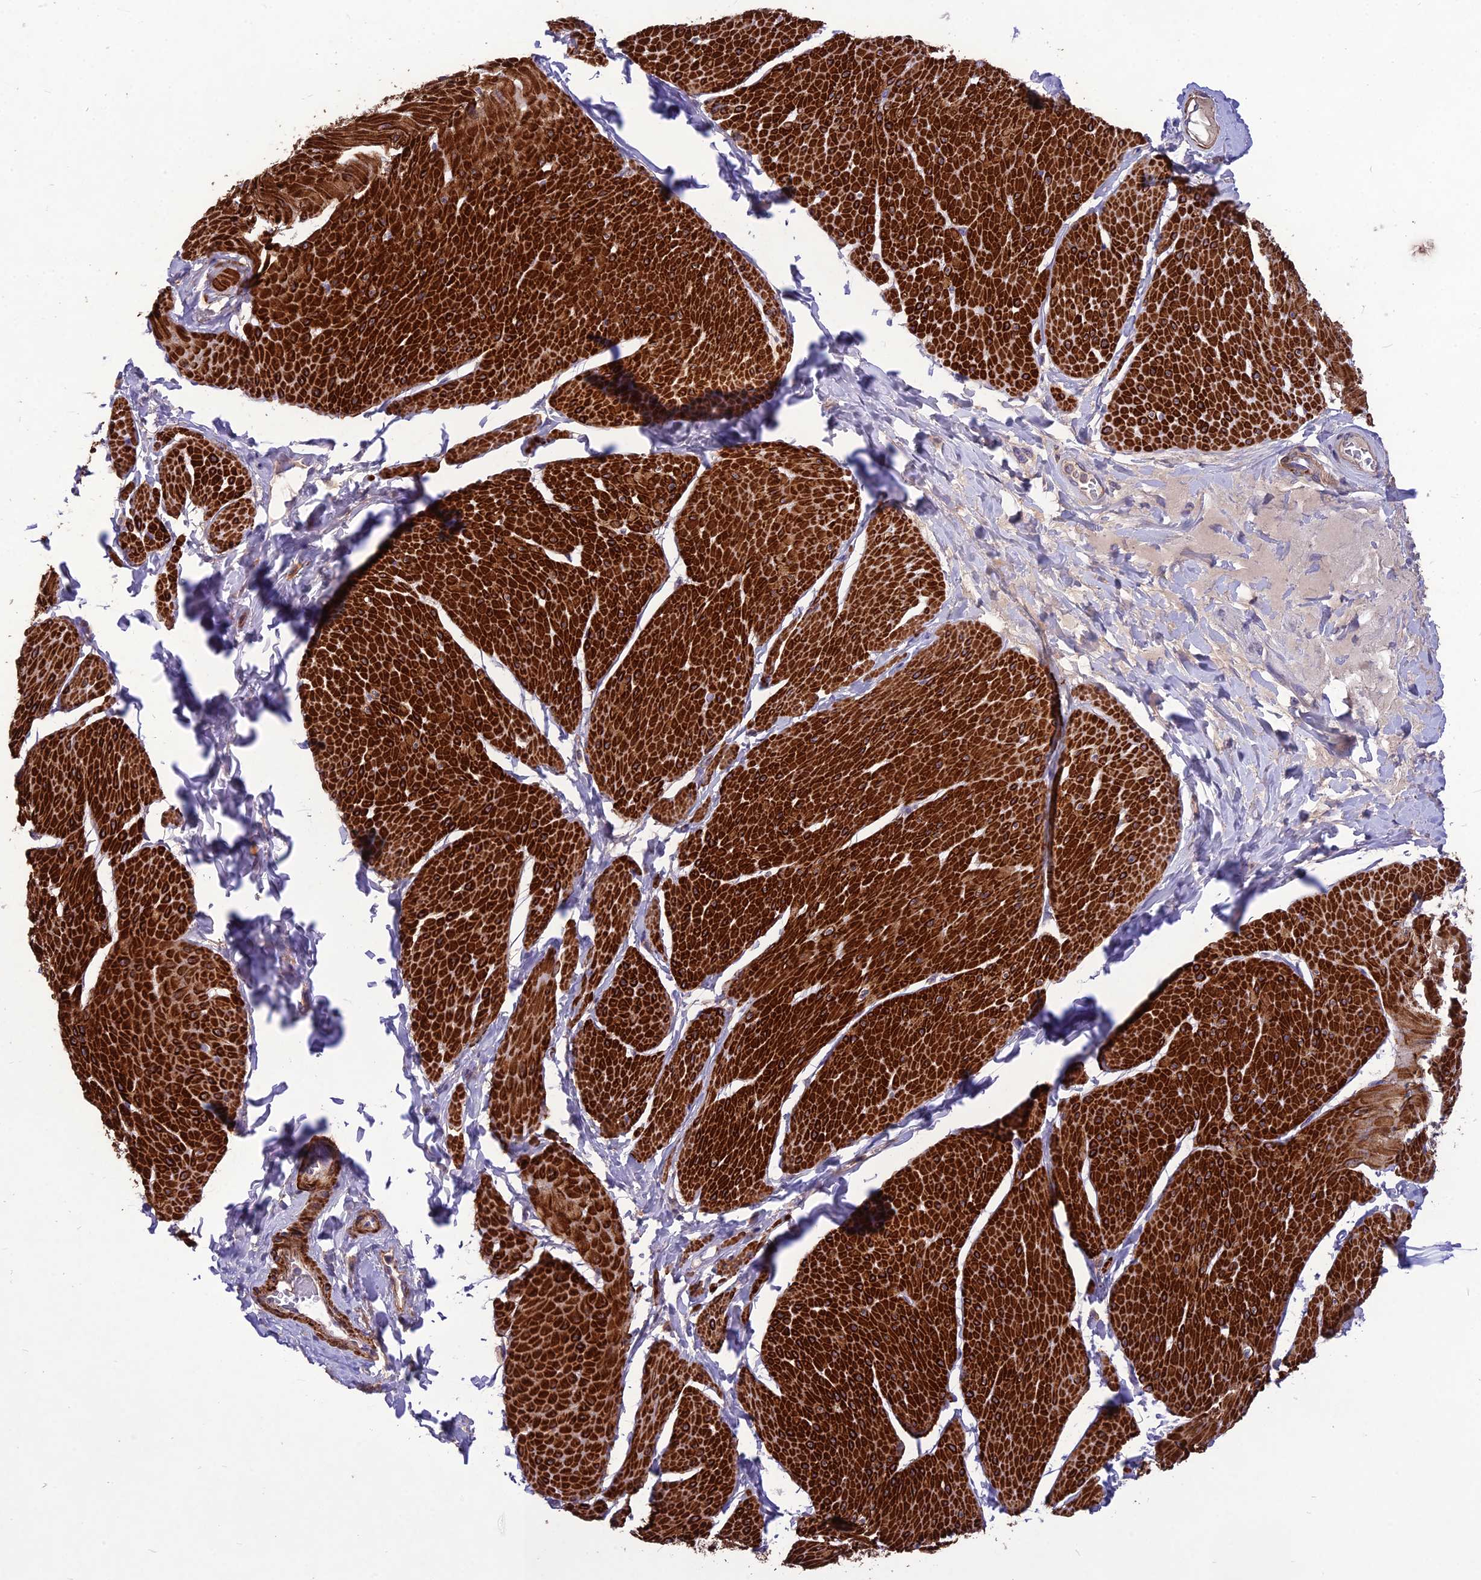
{"staining": {"intensity": "strong", "quantity": ">75%", "location": "cytoplasmic/membranous"}, "tissue": "smooth muscle", "cell_type": "Smooth muscle cells", "image_type": "normal", "snomed": [{"axis": "morphology", "description": "Urothelial carcinoma, High grade"}, {"axis": "topography", "description": "Urinary bladder"}], "caption": "A brown stain shows strong cytoplasmic/membranous expression of a protein in smooth muscle cells of unremarkable human smooth muscle.", "gene": "CLUH", "patient": {"sex": "male", "age": 46}}